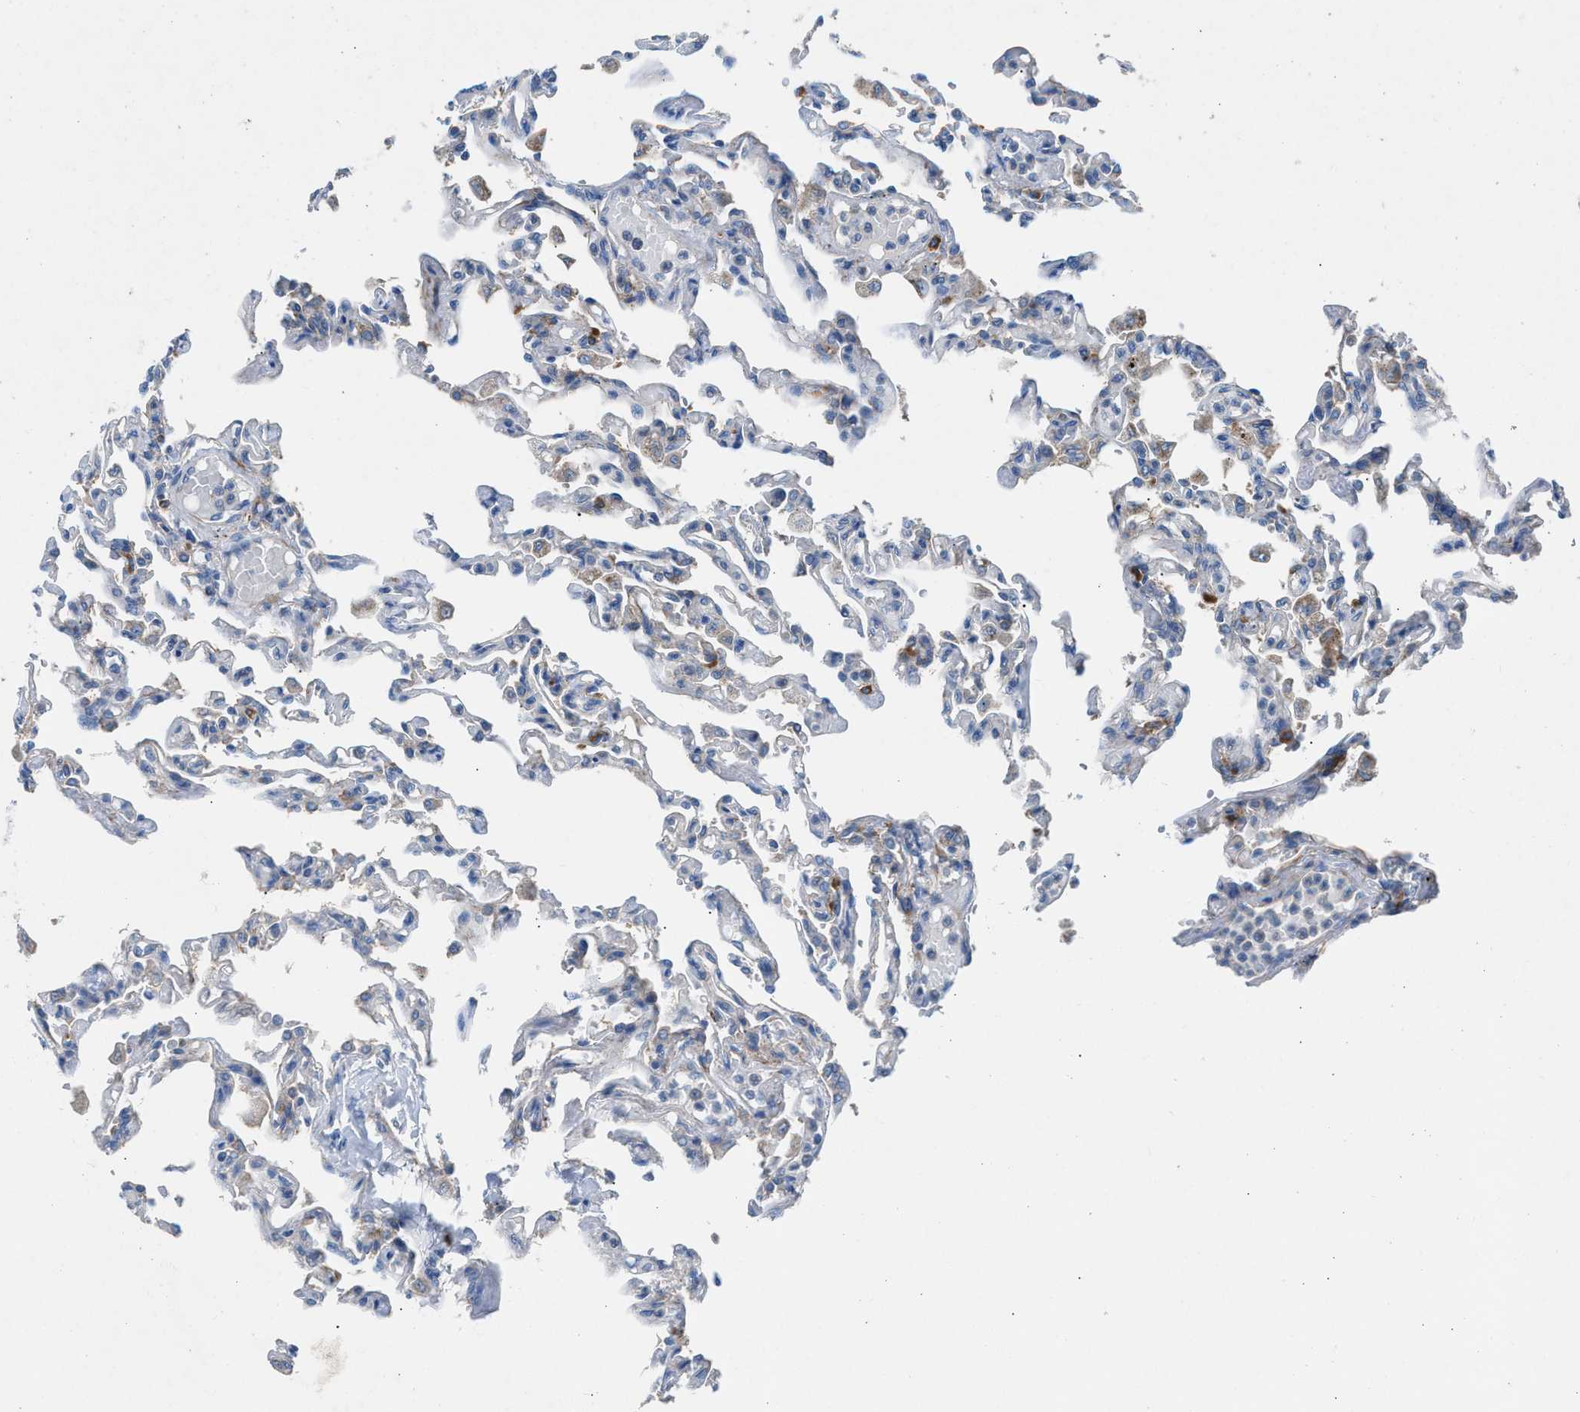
{"staining": {"intensity": "weak", "quantity": "<25%", "location": "cytoplasmic/membranous"}, "tissue": "lung", "cell_type": "Alveolar cells", "image_type": "normal", "snomed": [{"axis": "morphology", "description": "Normal tissue, NOS"}, {"axis": "topography", "description": "Lung"}], "caption": "Immunohistochemistry of benign lung exhibits no staining in alveolar cells. (Stains: DAB (3,3'-diaminobenzidine) immunohistochemistry with hematoxylin counter stain, Microscopy: brightfield microscopy at high magnification).", "gene": "AOAH", "patient": {"sex": "male", "age": 21}}